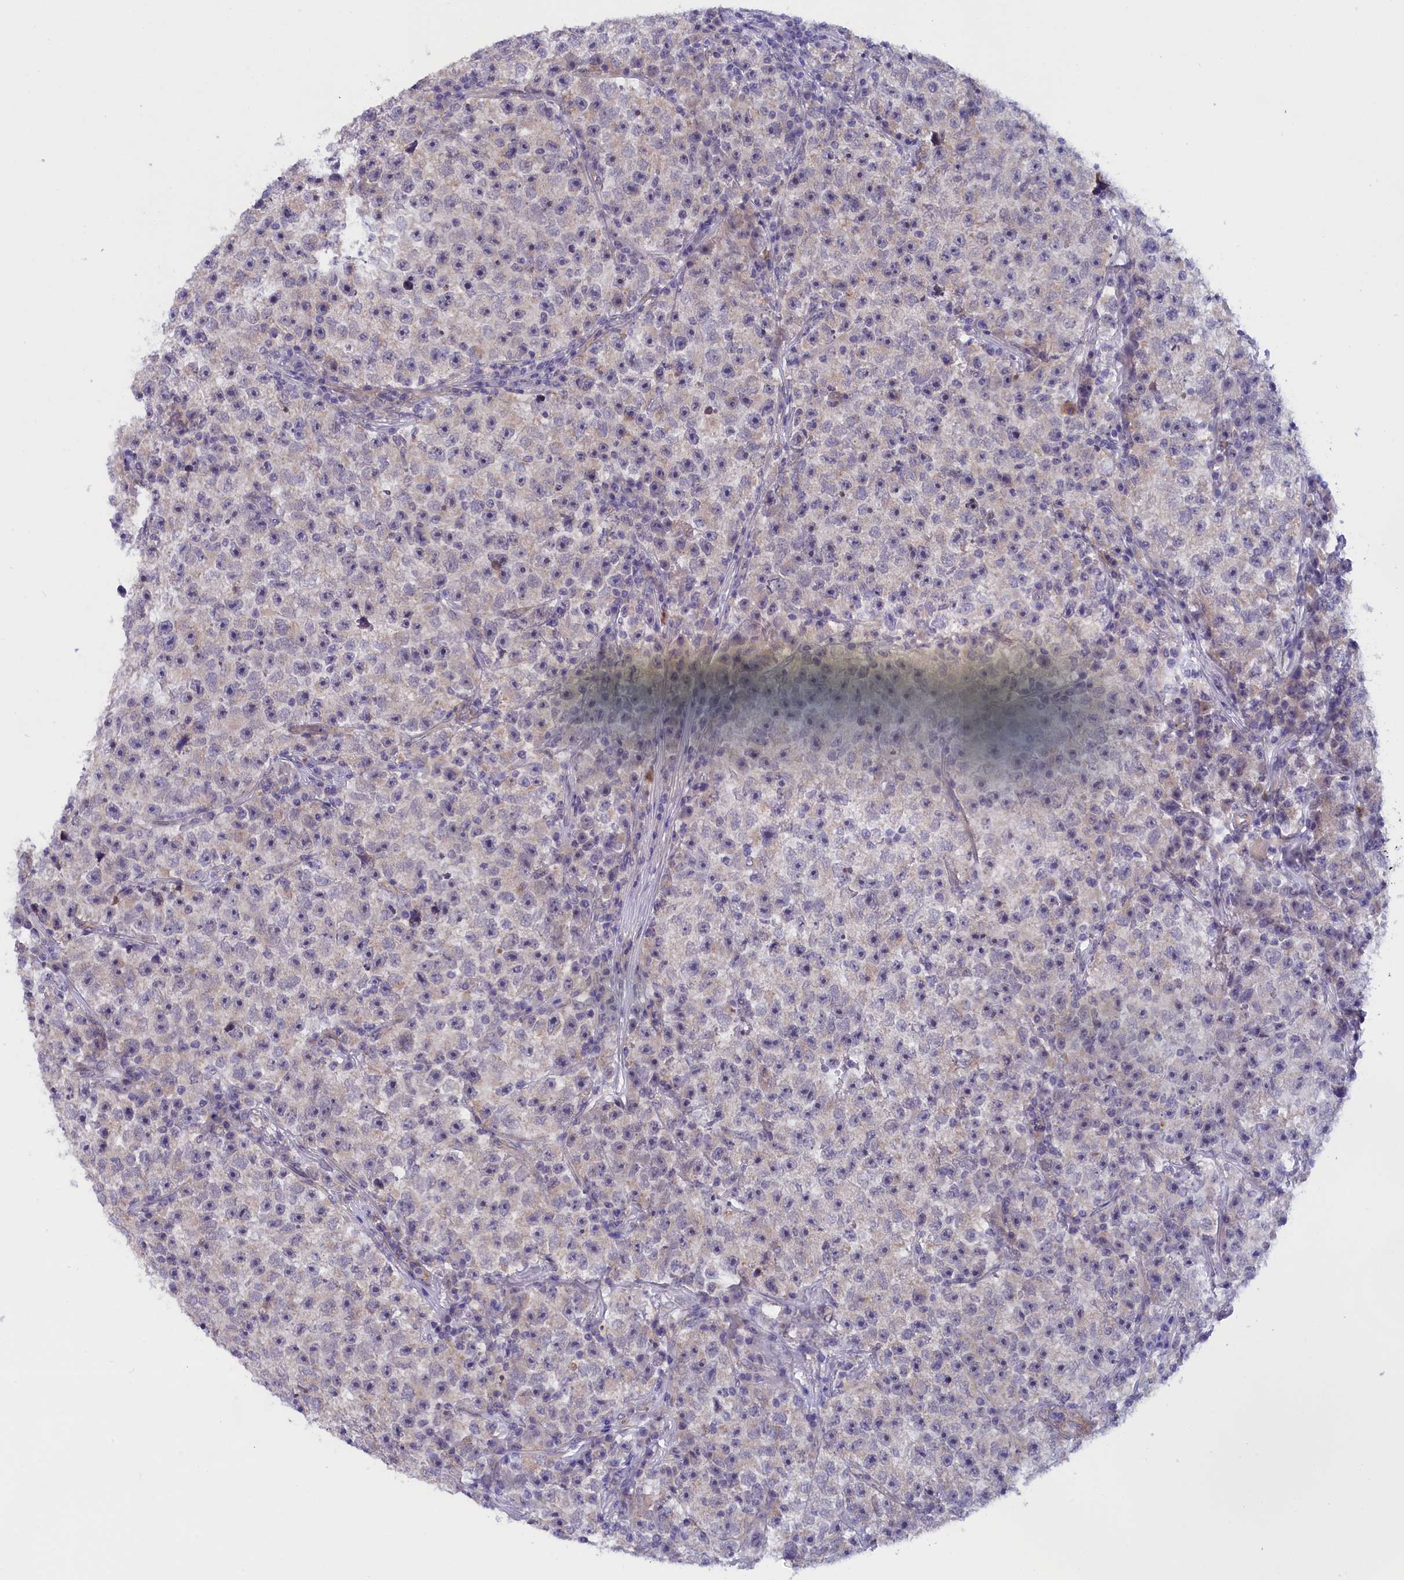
{"staining": {"intensity": "weak", "quantity": "<25%", "location": "cytoplasmic/membranous"}, "tissue": "testis cancer", "cell_type": "Tumor cells", "image_type": "cancer", "snomed": [{"axis": "morphology", "description": "Seminoma, NOS"}, {"axis": "topography", "description": "Testis"}], "caption": "Immunohistochemistry (IHC) micrograph of human testis cancer stained for a protein (brown), which displays no expression in tumor cells.", "gene": "IGFALS", "patient": {"sex": "male", "age": 22}}